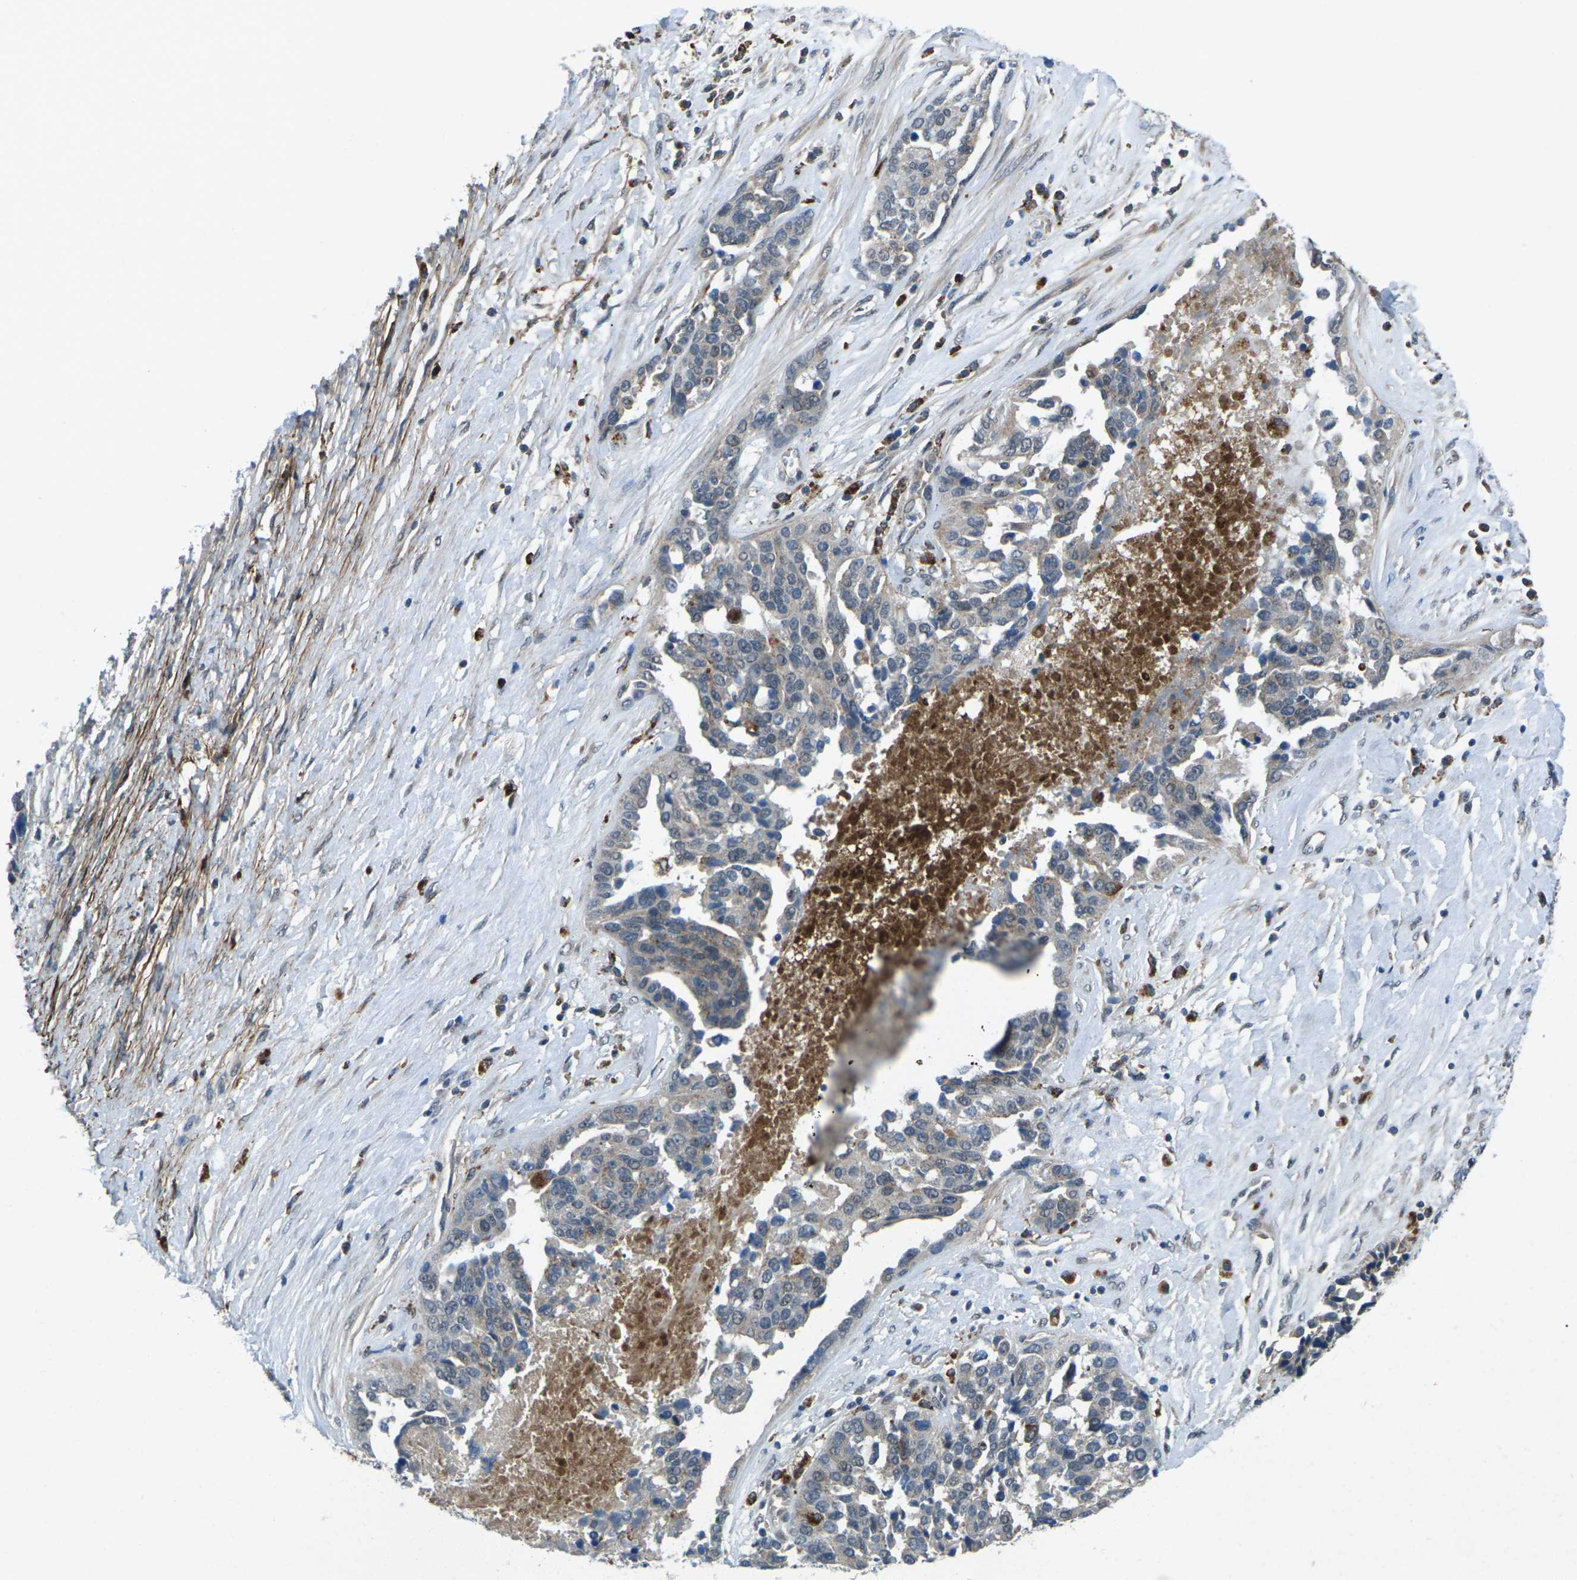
{"staining": {"intensity": "negative", "quantity": "none", "location": "none"}, "tissue": "ovarian cancer", "cell_type": "Tumor cells", "image_type": "cancer", "snomed": [{"axis": "morphology", "description": "Cystadenocarcinoma, serous, NOS"}, {"axis": "topography", "description": "Ovary"}], "caption": "IHC histopathology image of neoplastic tissue: human serous cystadenocarcinoma (ovarian) stained with DAB (3,3'-diaminobenzidine) demonstrates no significant protein positivity in tumor cells.", "gene": "SLC31A2", "patient": {"sex": "female", "age": 44}}